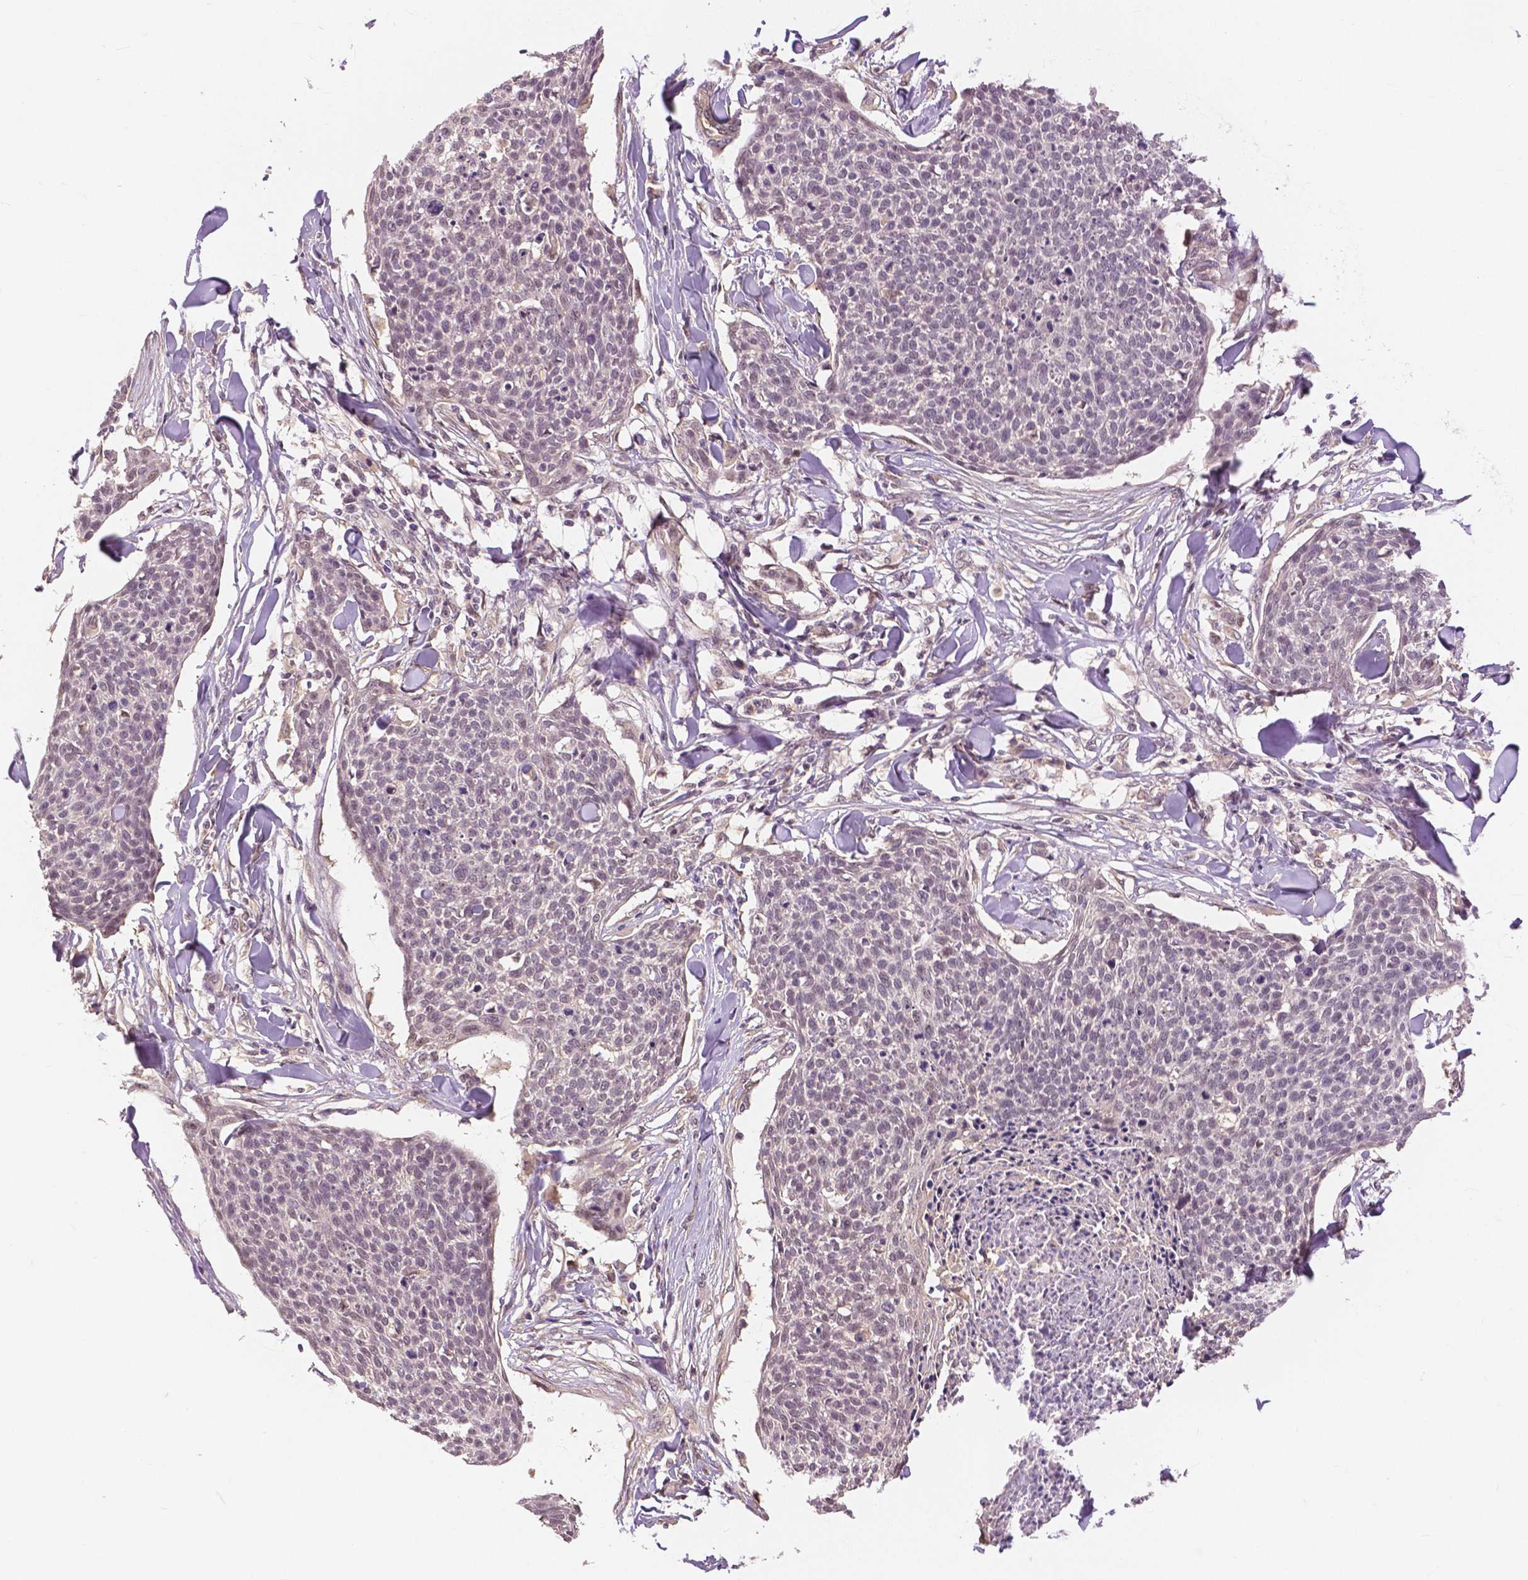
{"staining": {"intensity": "negative", "quantity": "none", "location": "none"}, "tissue": "skin cancer", "cell_type": "Tumor cells", "image_type": "cancer", "snomed": [{"axis": "morphology", "description": "Squamous cell carcinoma, NOS"}, {"axis": "topography", "description": "Skin"}, {"axis": "topography", "description": "Vulva"}], "caption": "Immunohistochemical staining of human squamous cell carcinoma (skin) displays no significant staining in tumor cells. (DAB immunohistochemistry with hematoxylin counter stain).", "gene": "MAP1LC3B", "patient": {"sex": "female", "age": 75}}